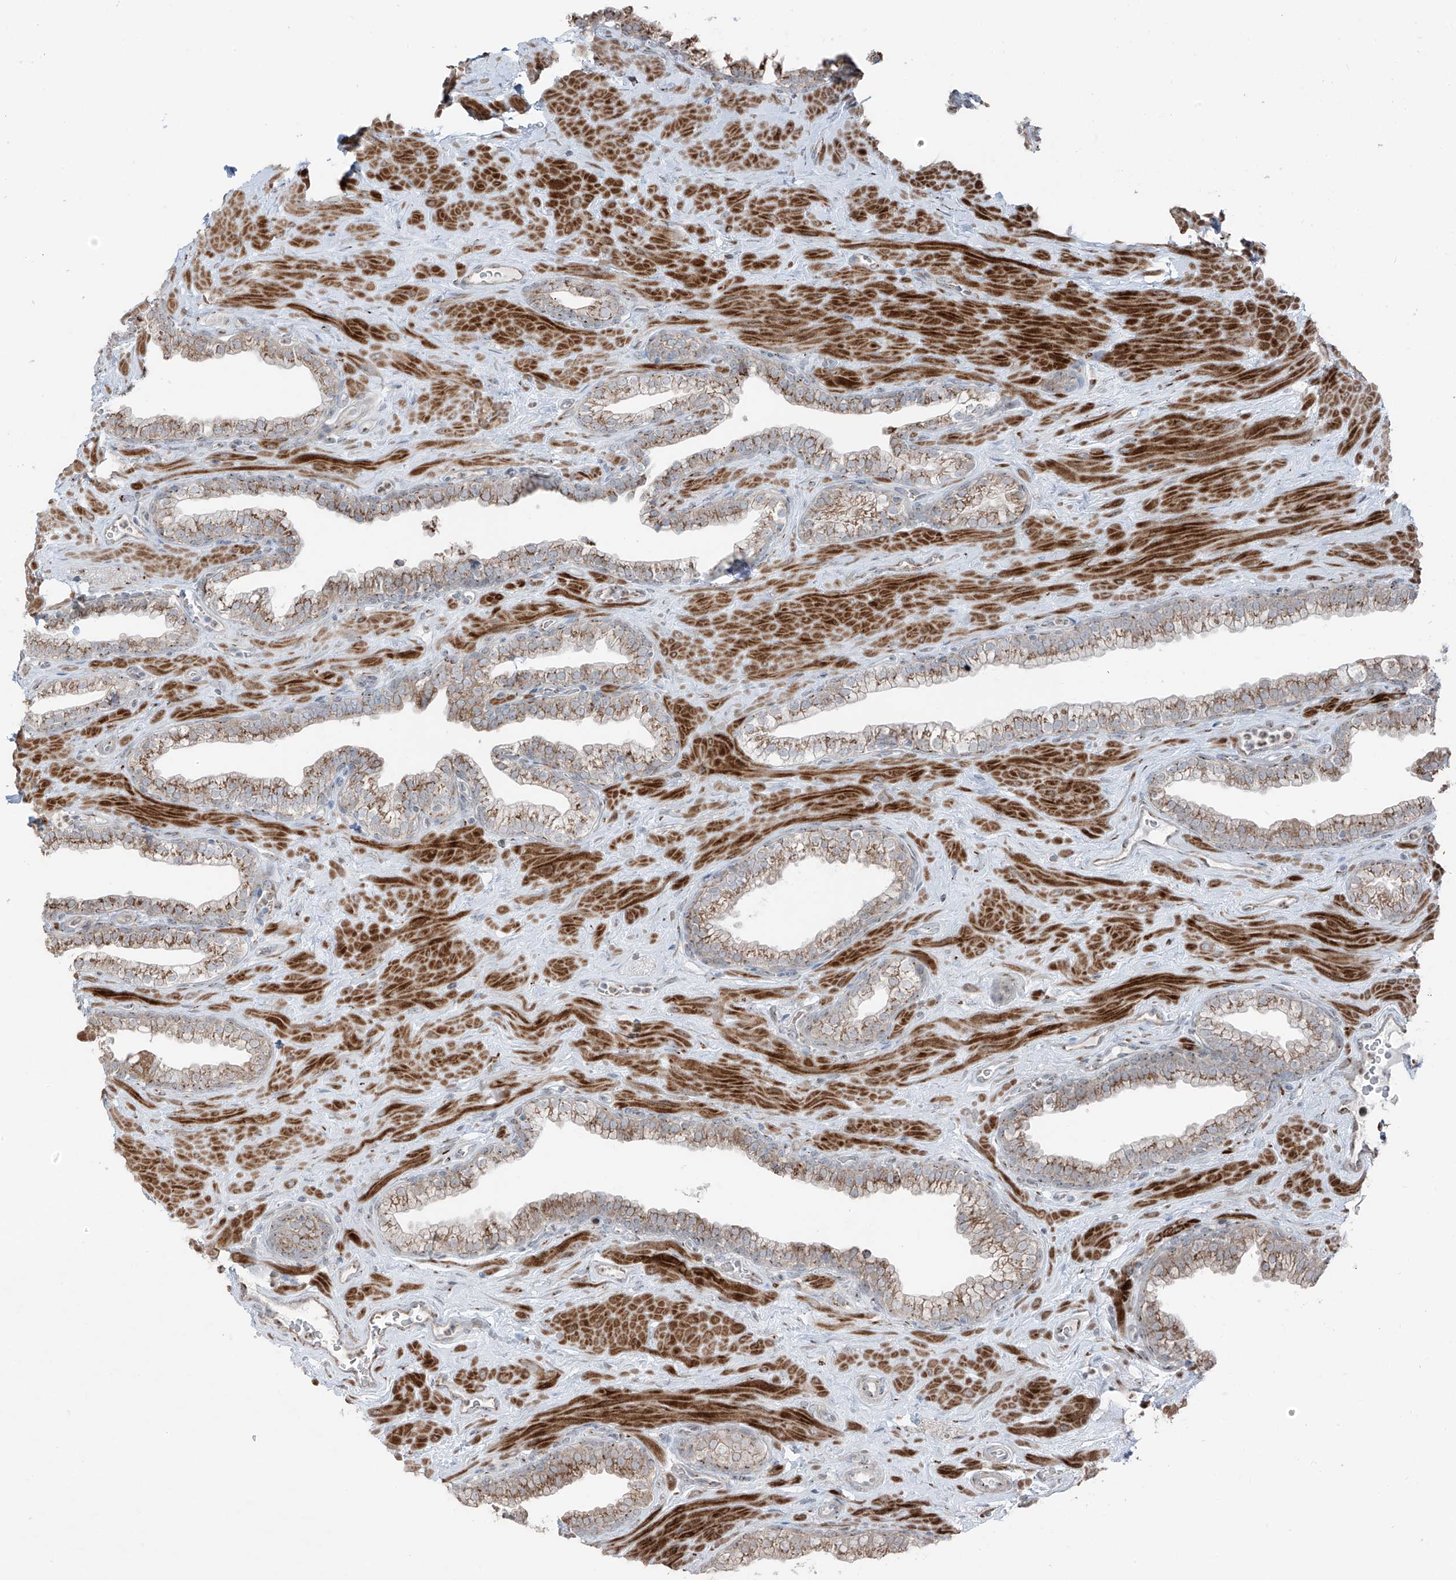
{"staining": {"intensity": "strong", "quantity": "25%-75%", "location": "cytoplasmic/membranous"}, "tissue": "prostate", "cell_type": "Glandular cells", "image_type": "normal", "snomed": [{"axis": "morphology", "description": "Normal tissue, NOS"}, {"axis": "morphology", "description": "Urothelial carcinoma, Low grade"}, {"axis": "topography", "description": "Urinary bladder"}, {"axis": "topography", "description": "Prostate"}], "caption": "The photomicrograph reveals a brown stain indicating the presence of a protein in the cytoplasmic/membranous of glandular cells in prostate.", "gene": "ERLEC1", "patient": {"sex": "male", "age": 60}}